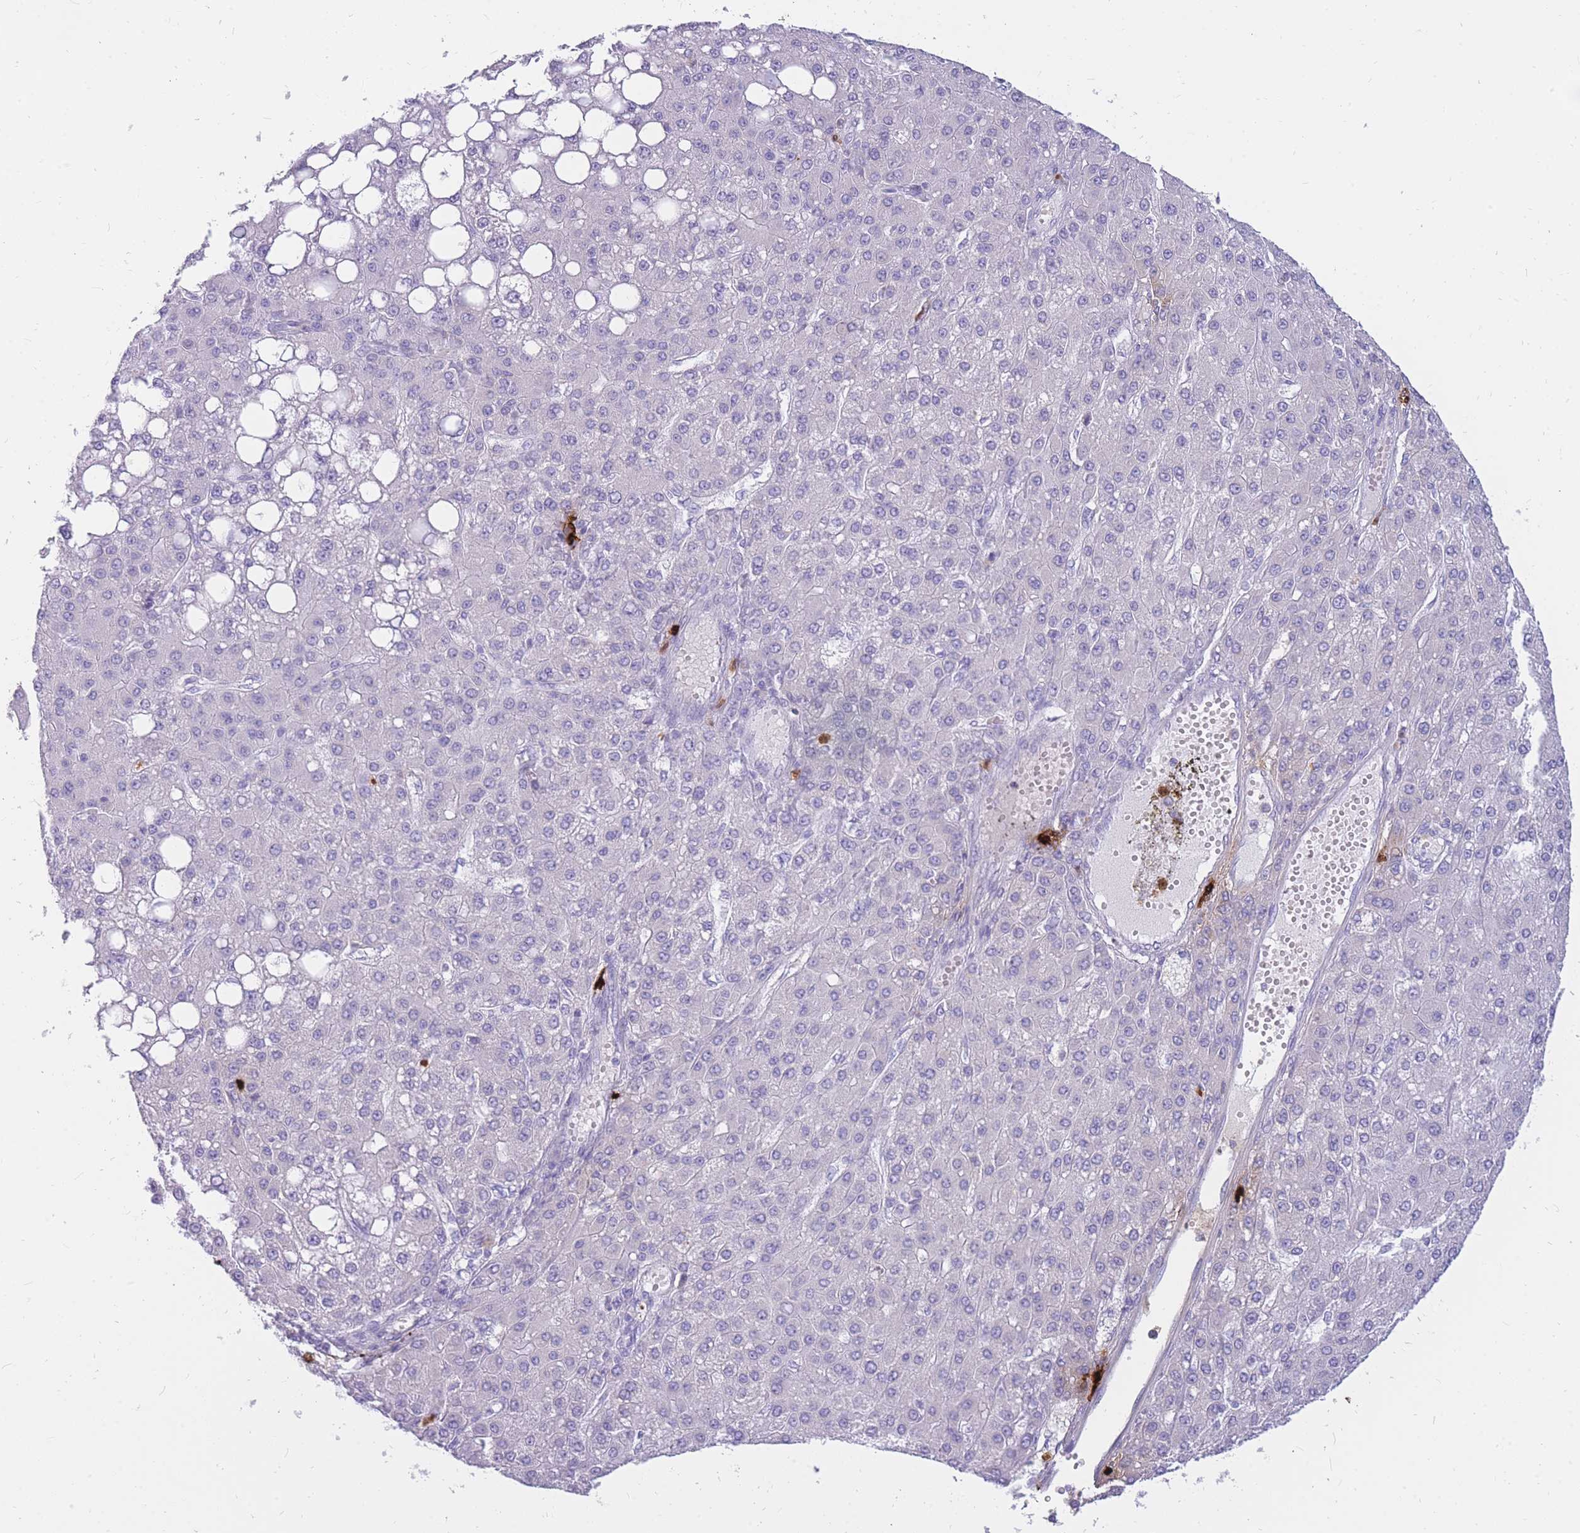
{"staining": {"intensity": "negative", "quantity": "none", "location": "none"}, "tissue": "liver cancer", "cell_type": "Tumor cells", "image_type": "cancer", "snomed": [{"axis": "morphology", "description": "Carcinoma, Hepatocellular, NOS"}, {"axis": "topography", "description": "Liver"}], "caption": "This photomicrograph is of hepatocellular carcinoma (liver) stained with immunohistochemistry (IHC) to label a protein in brown with the nuclei are counter-stained blue. There is no expression in tumor cells.", "gene": "TPSAB1", "patient": {"sex": "male", "age": 67}}